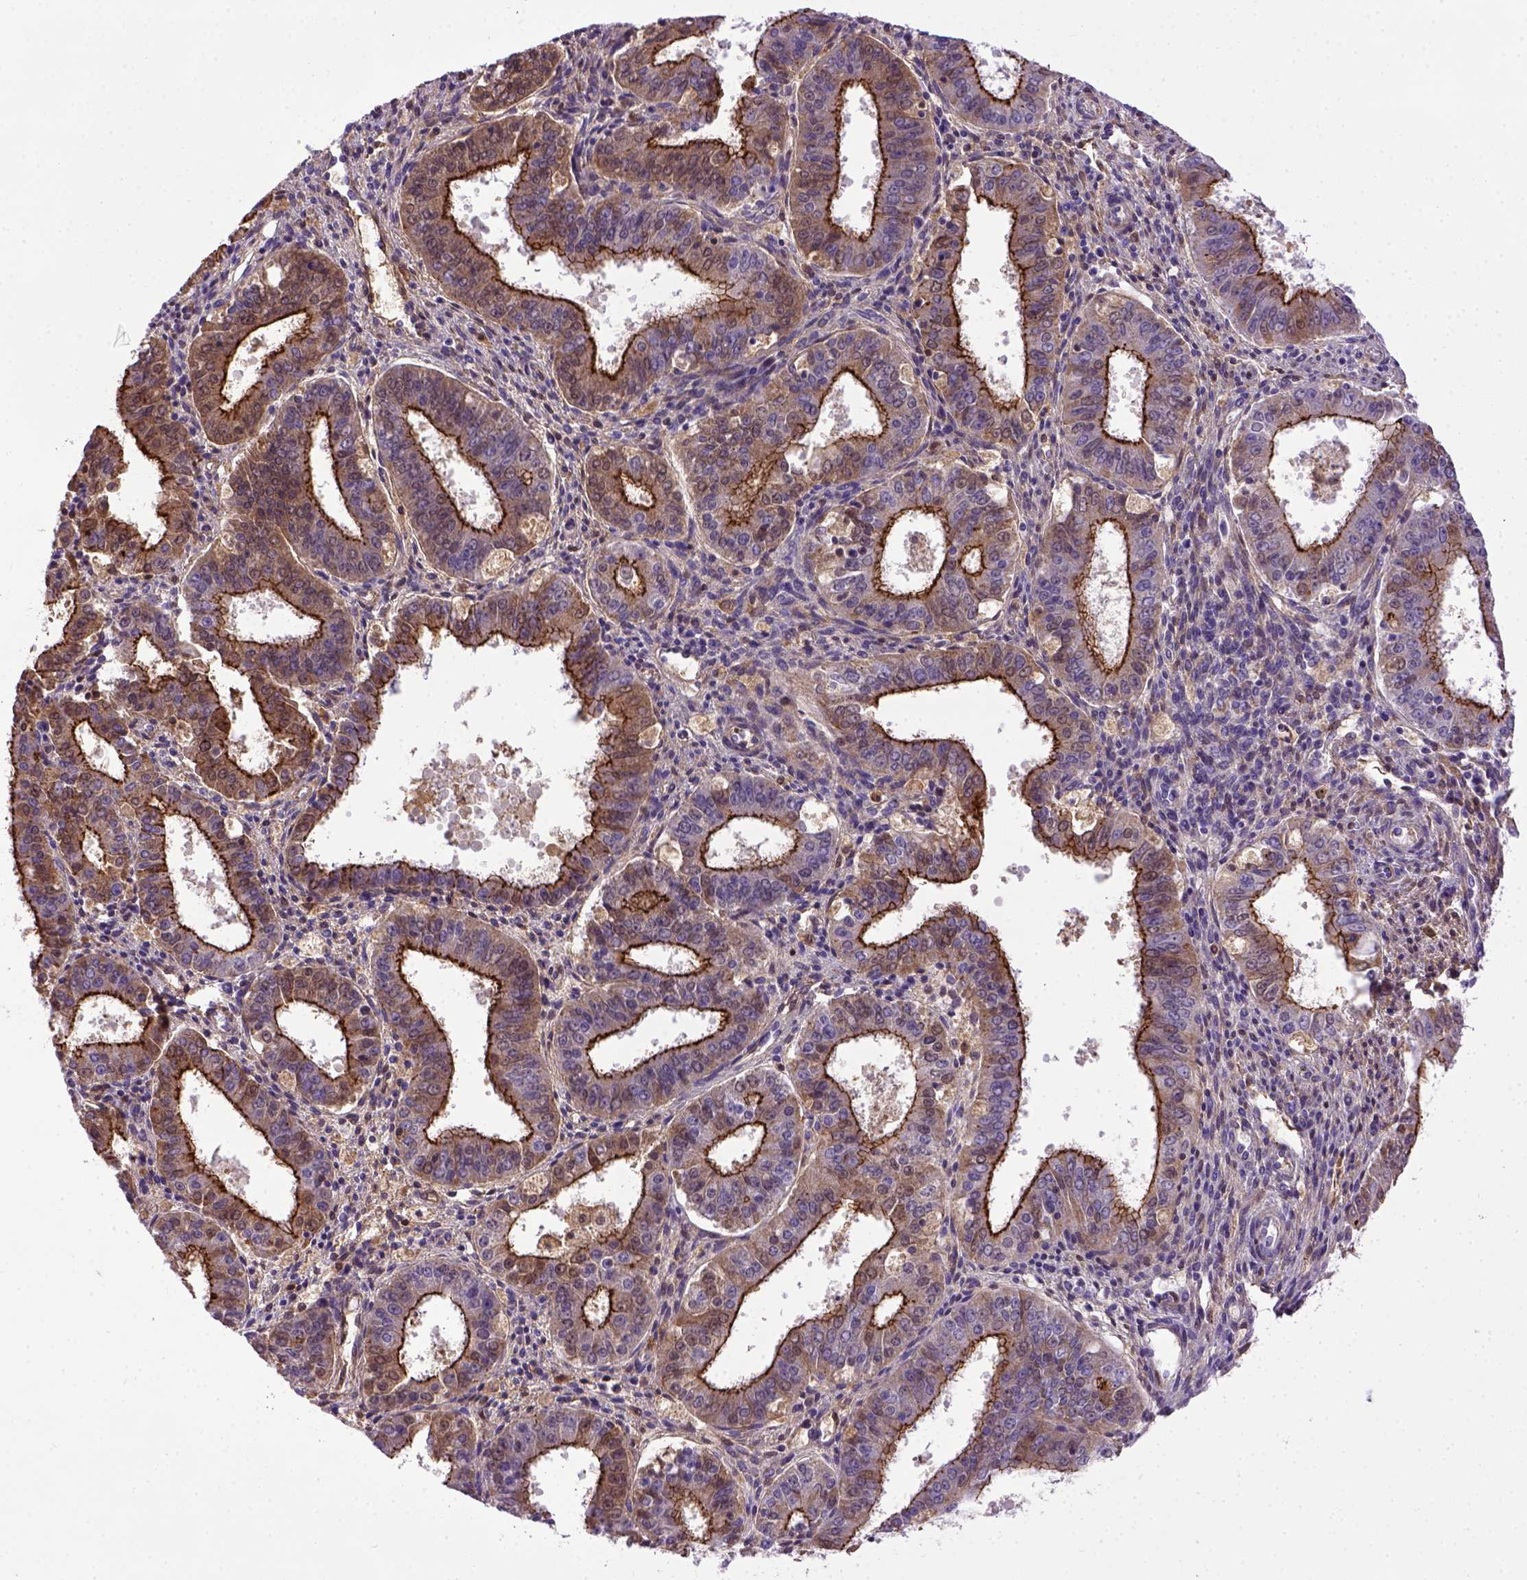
{"staining": {"intensity": "strong", "quantity": ">75%", "location": "cytoplasmic/membranous"}, "tissue": "ovarian cancer", "cell_type": "Tumor cells", "image_type": "cancer", "snomed": [{"axis": "morphology", "description": "Carcinoma, endometroid"}, {"axis": "topography", "description": "Ovary"}], "caption": "Immunohistochemistry (IHC) of human ovarian endometroid carcinoma reveals high levels of strong cytoplasmic/membranous staining in approximately >75% of tumor cells.", "gene": "CDH1", "patient": {"sex": "female", "age": 42}}